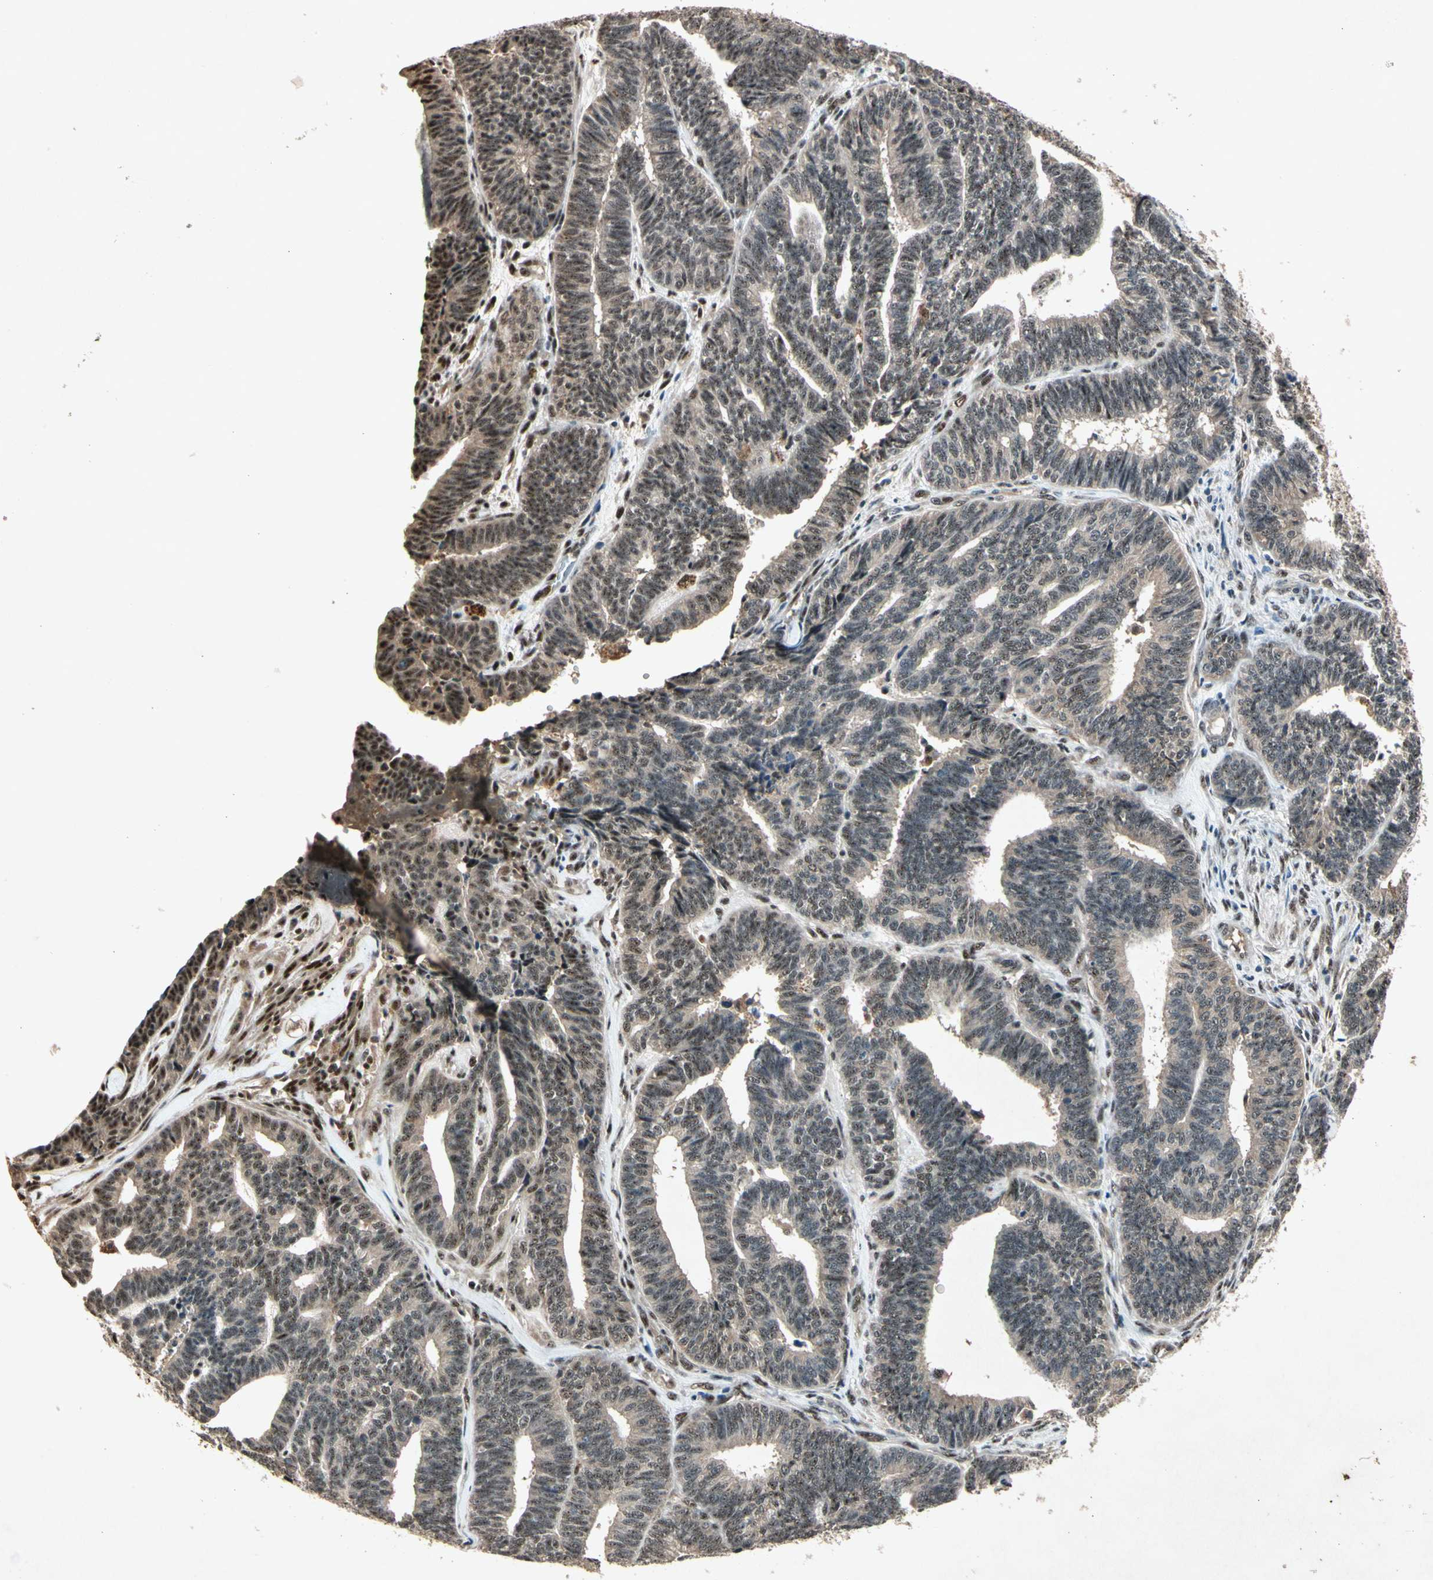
{"staining": {"intensity": "moderate", "quantity": "25%-75%", "location": "cytoplasmic/membranous,nuclear"}, "tissue": "endometrial cancer", "cell_type": "Tumor cells", "image_type": "cancer", "snomed": [{"axis": "morphology", "description": "Adenocarcinoma, NOS"}, {"axis": "topography", "description": "Endometrium"}], "caption": "Endometrial cancer (adenocarcinoma) stained with a protein marker exhibits moderate staining in tumor cells.", "gene": "PML", "patient": {"sex": "female", "age": 70}}